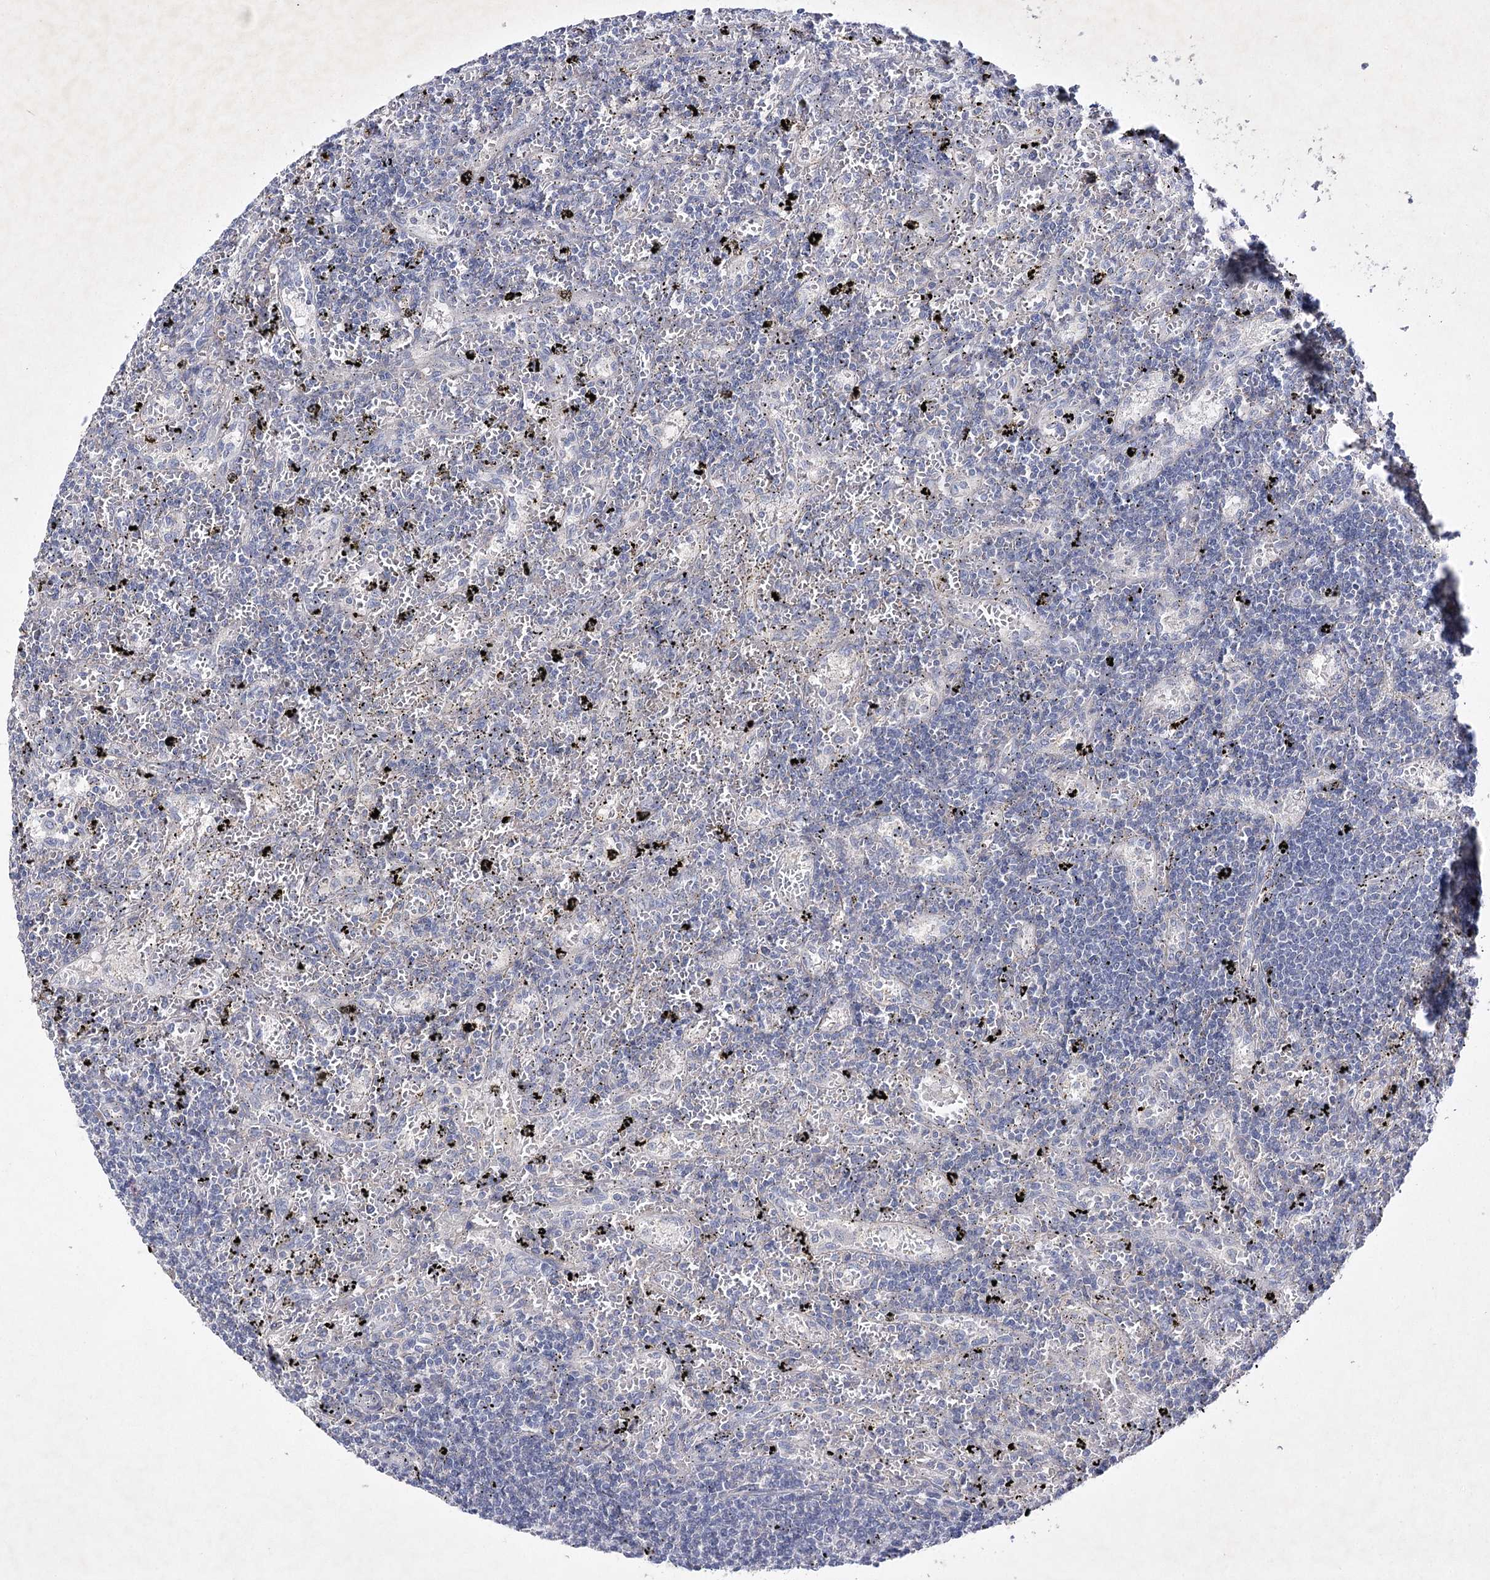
{"staining": {"intensity": "negative", "quantity": "none", "location": "none"}, "tissue": "lymphoma", "cell_type": "Tumor cells", "image_type": "cancer", "snomed": [{"axis": "morphology", "description": "Malignant lymphoma, non-Hodgkin's type, Low grade"}, {"axis": "topography", "description": "Spleen"}], "caption": "Histopathology image shows no significant protein positivity in tumor cells of lymphoma.", "gene": "COX15", "patient": {"sex": "male", "age": 76}}